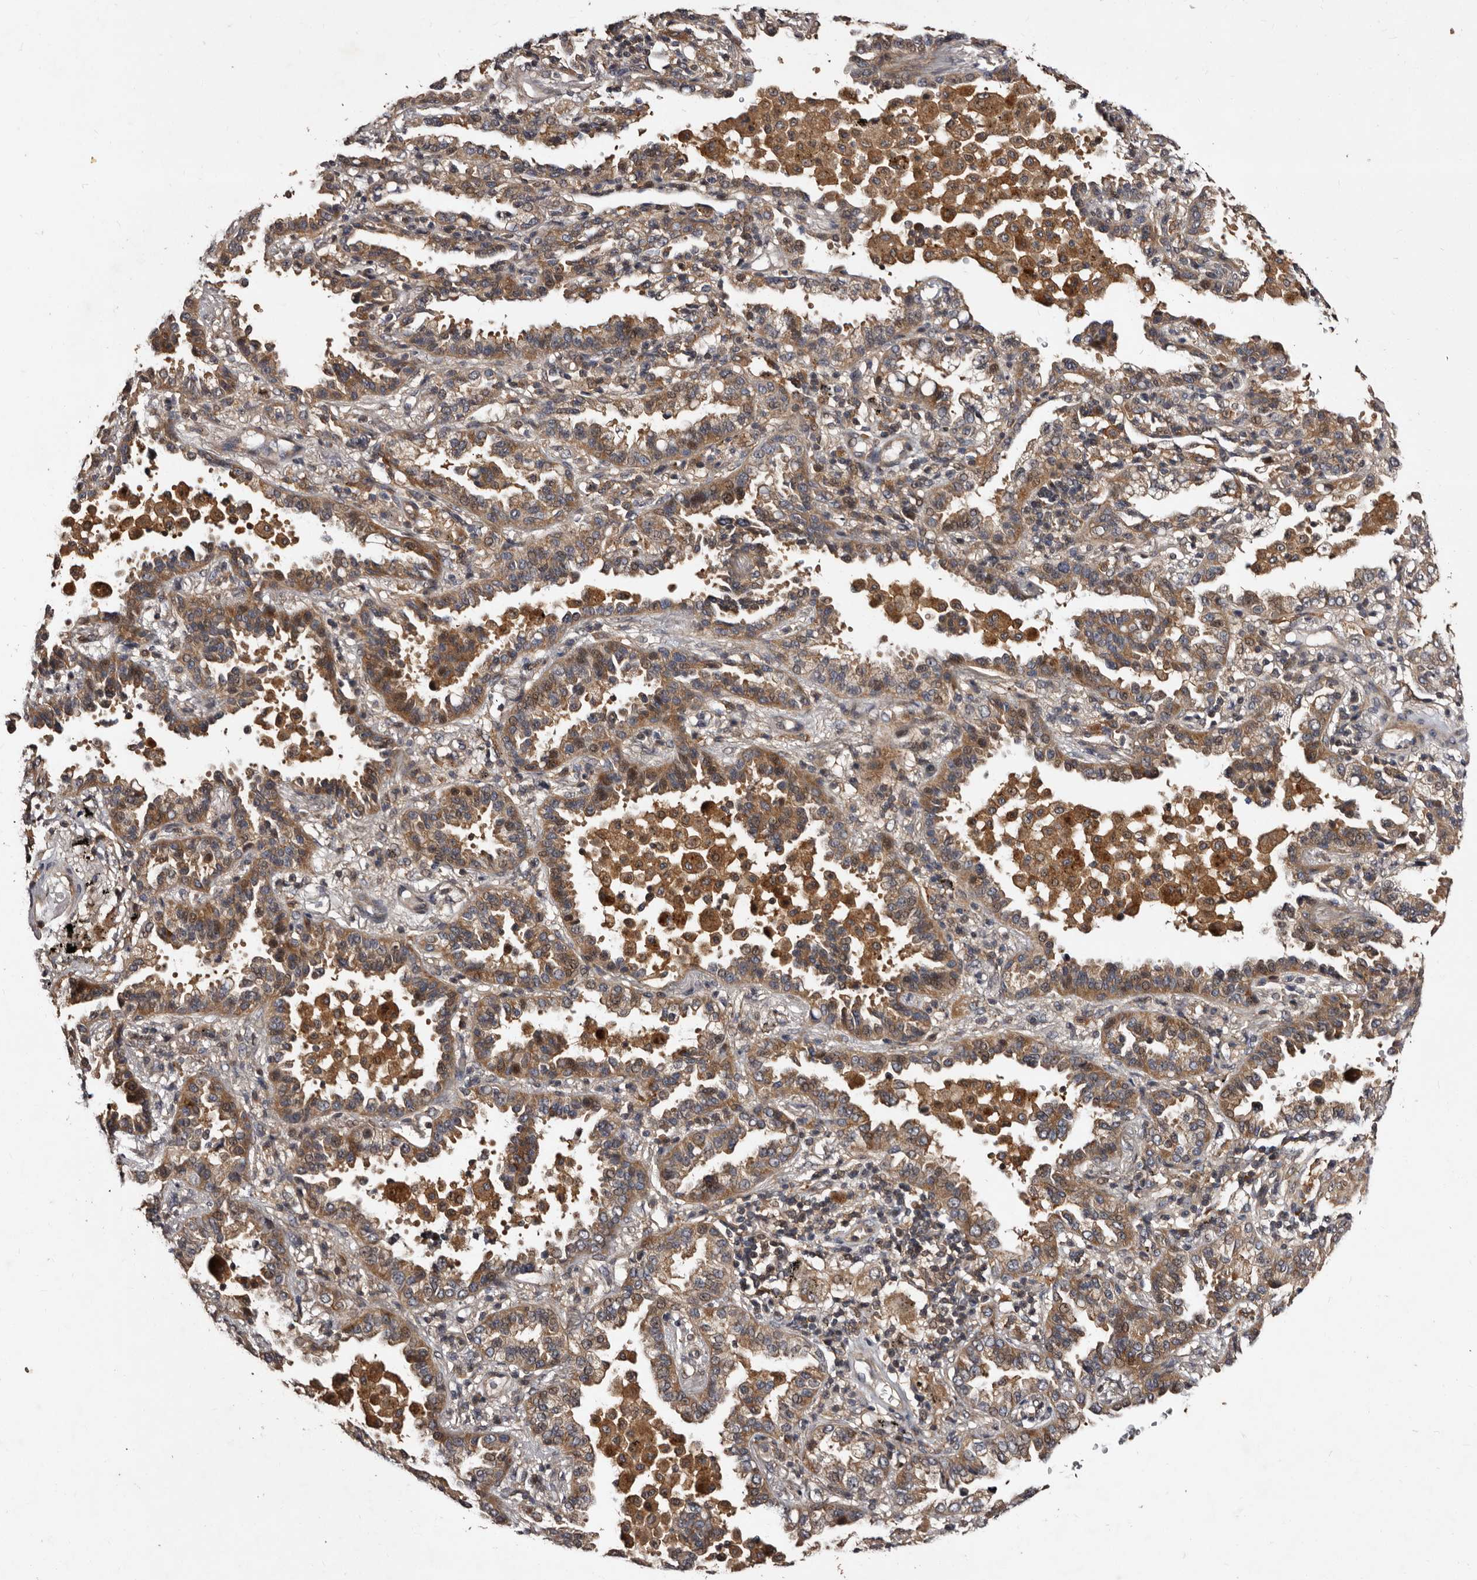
{"staining": {"intensity": "moderate", "quantity": ">75%", "location": "cytoplasmic/membranous"}, "tissue": "lung cancer", "cell_type": "Tumor cells", "image_type": "cancer", "snomed": [{"axis": "morphology", "description": "Normal tissue, NOS"}, {"axis": "morphology", "description": "Adenocarcinoma, NOS"}, {"axis": "topography", "description": "Lung"}], "caption": "Brown immunohistochemical staining in human adenocarcinoma (lung) exhibits moderate cytoplasmic/membranous positivity in about >75% of tumor cells. Nuclei are stained in blue.", "gene": "MKRN3", "patient": {"sex": "male", "age": 59}}